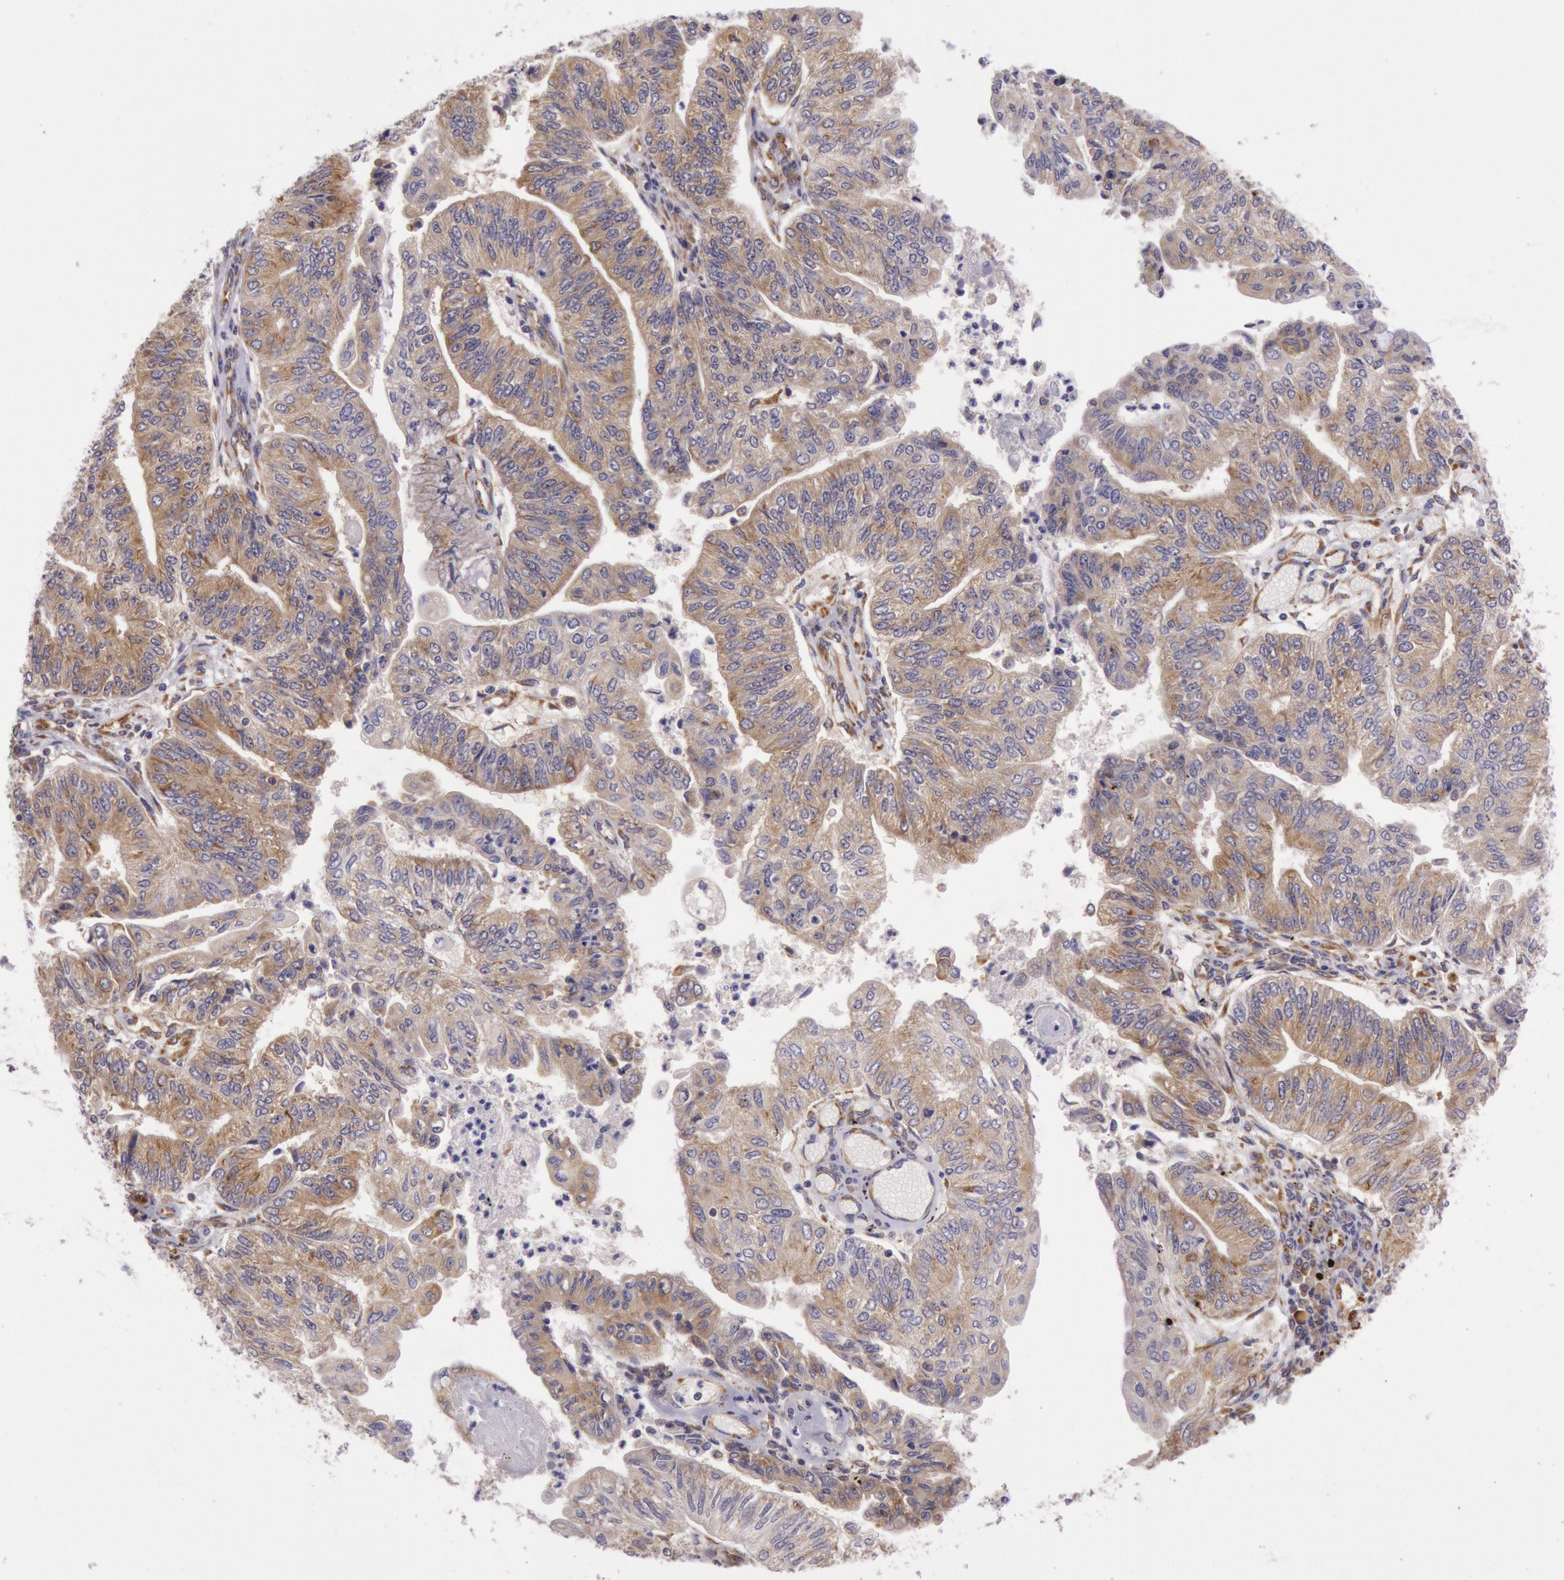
{"staining": {"intensity": "weak", "quantity": ">75%", "location": "cytoplasmic/membranous"}, "tissue": "endometrial cancer", "cell_type": "Tumor cells", "image_type": "cancer", "snomed": [{"axis": "morphology", "description": "Adenocarcinoma, NOS"}, {"axis": "topography", "description": "Endometrium"}], "caption": "This photomicrograph displays IHC staining of human endometrial cancer (adenocarcinoma), with low weak cytoplasmic/membranous positivity in about >75% of tumor cells.", "gene": "CHUK", "patient": {"sex": "female", "age": 59}}